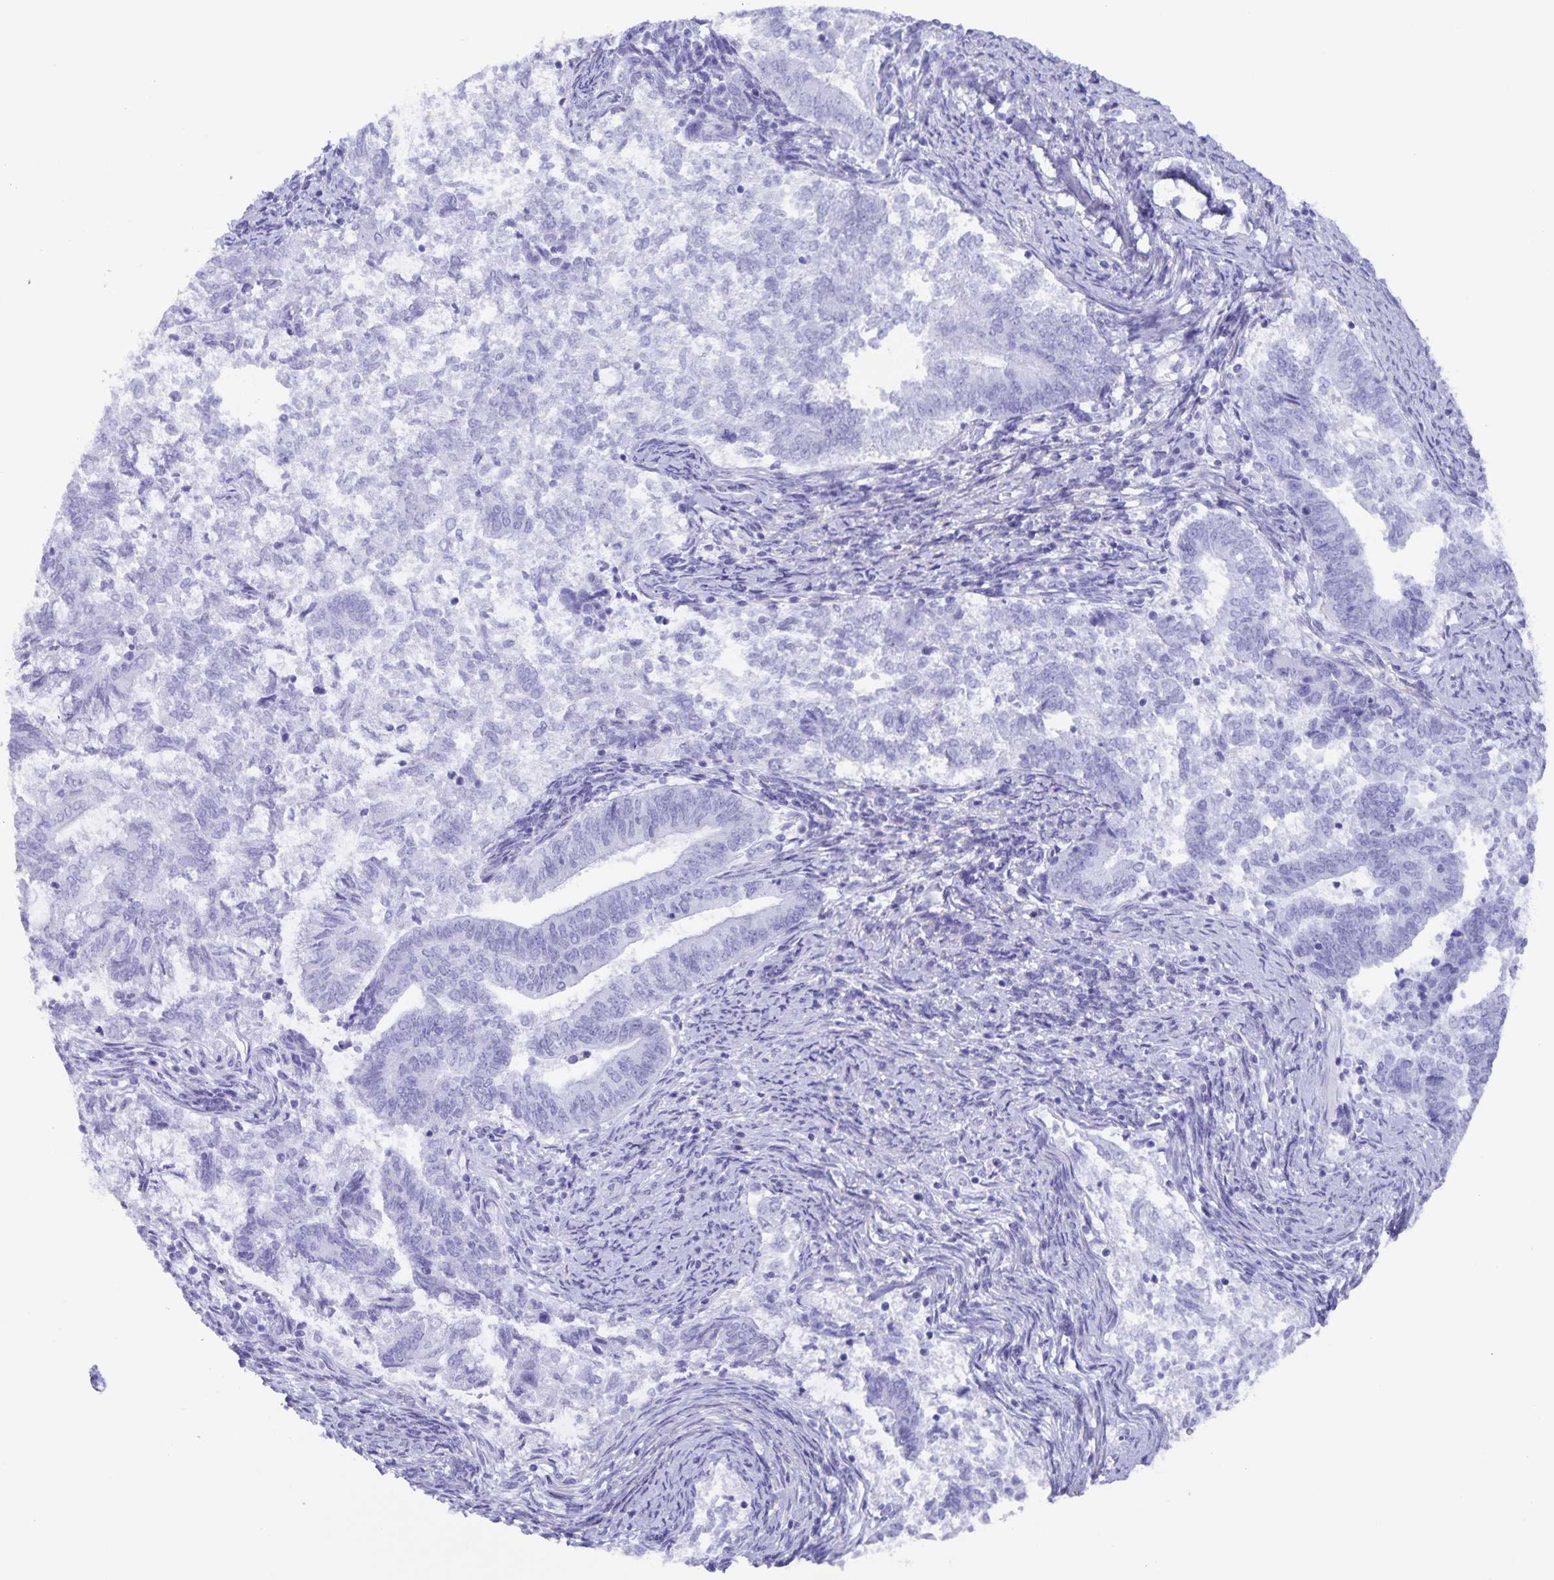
{"staining": {"intensity": "negative", "quantity": "none", "location": "none"}, "tissue": "endometrial cancer", "cell_type": "Tumor cells", "image_type": "cancer", "snomed": [{"axis": "morphology", "description": "Adenocarcinoma, NOS"}, {"axis": "topography", "description": "Endometrium"}], "caption": "Immunohistochemical staining of endometrial adenocarcinoma reveals no significant staining in tumor cells. Nuclei are stained in blue.", "gene": "AQP4", "patient": {"sex": "female", "age": 65}}